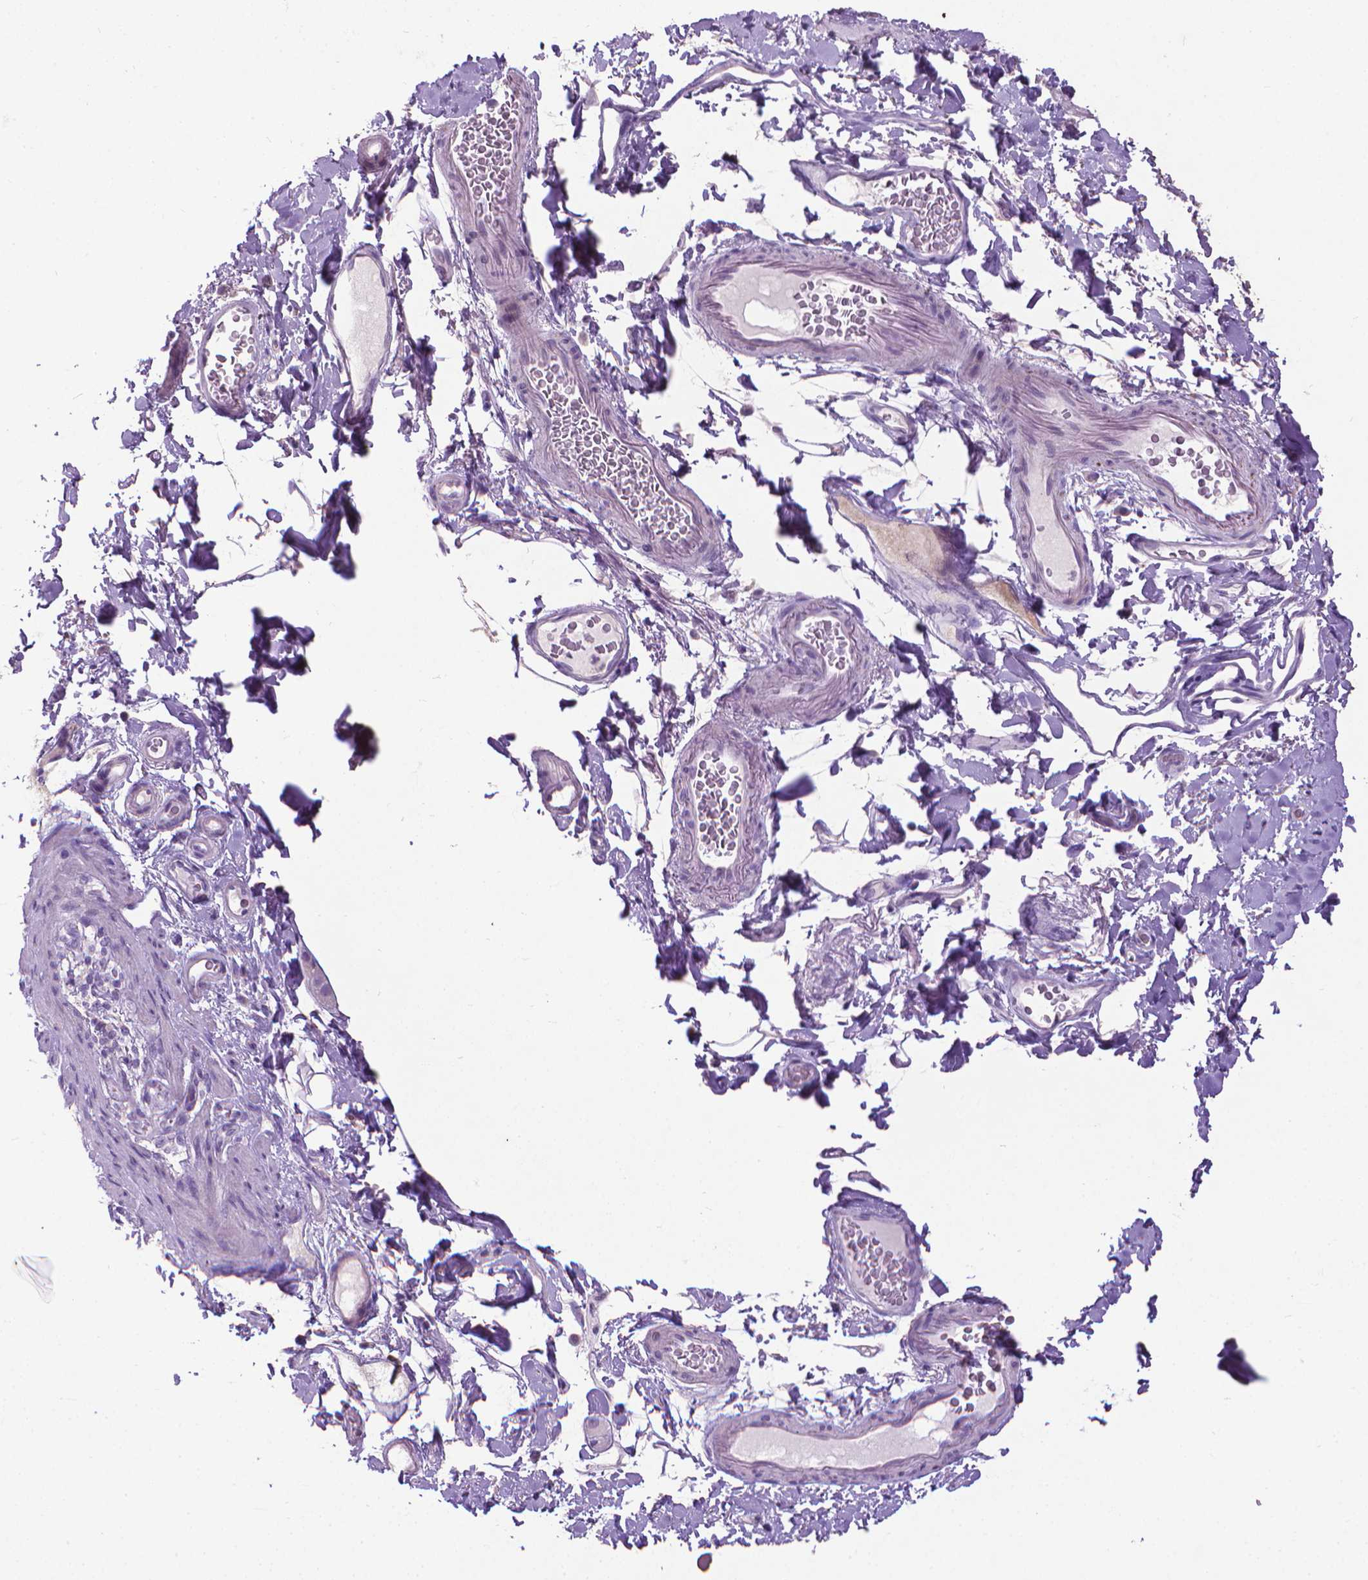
{"staining": {"intensity": "negative", "quantity": "none", "location": "none"}, "tissue": "smooth muscle", "cell_type": "Smooth muscle cells", "image_type": "normal", "snomed": [{"axis": "morphology", "description": "Normal tissue, NOS"}, {"axis": "topography", "description": "Smooth muscle"}, {"axis": "topography", "description": "Colon"}], "caption": "Immunohistochemistry (IHC) photomicrograph of benign smooth muscle: human smooth muscle stained with DAB (3,3'-diaminobenzidine) shows no significant protein positivity in smooth muscle cells.", "gene": "KRT5", "patient": {"sex": "male", "age": 73}}